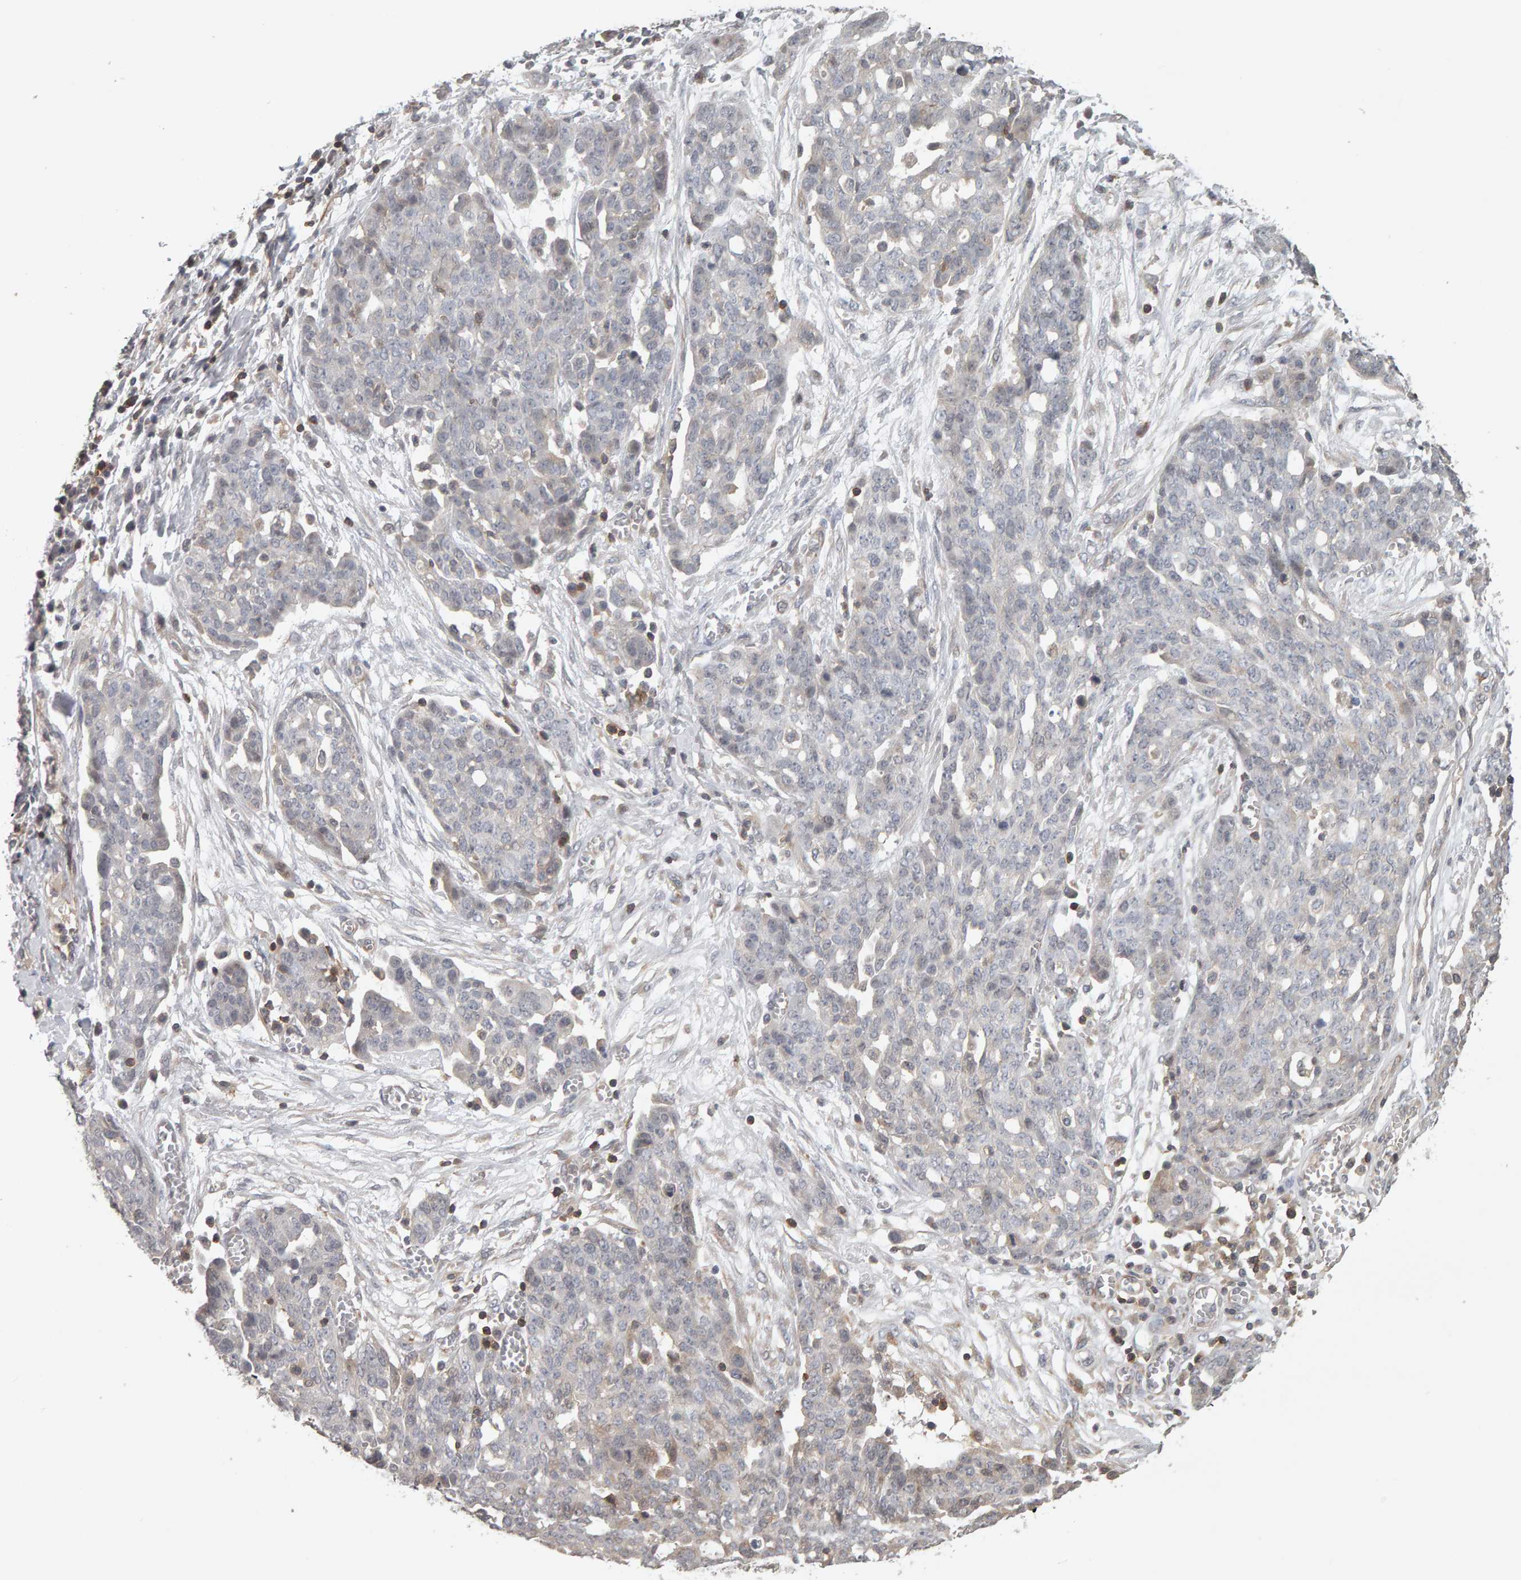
{"staining": {"intensity": "negative", "quantity": "none", "location": "none"}, "tissue": "ovarian cancer", "cell_type": "Tumor cells", "image_type": "cancer", "snomed": [{"axis": "morphology", "description": "Cystadenocarcinoma, serous, NOS"}, {"axis": "topography", "description": "Soft tissue"}, {"axis": "topography", "description": "Ovary"}], "caption": "There is no significant expression in tumor cells of ovarian cancer.", "gene": "TEFM", "patient": {"sex": "female", "age": 57}}